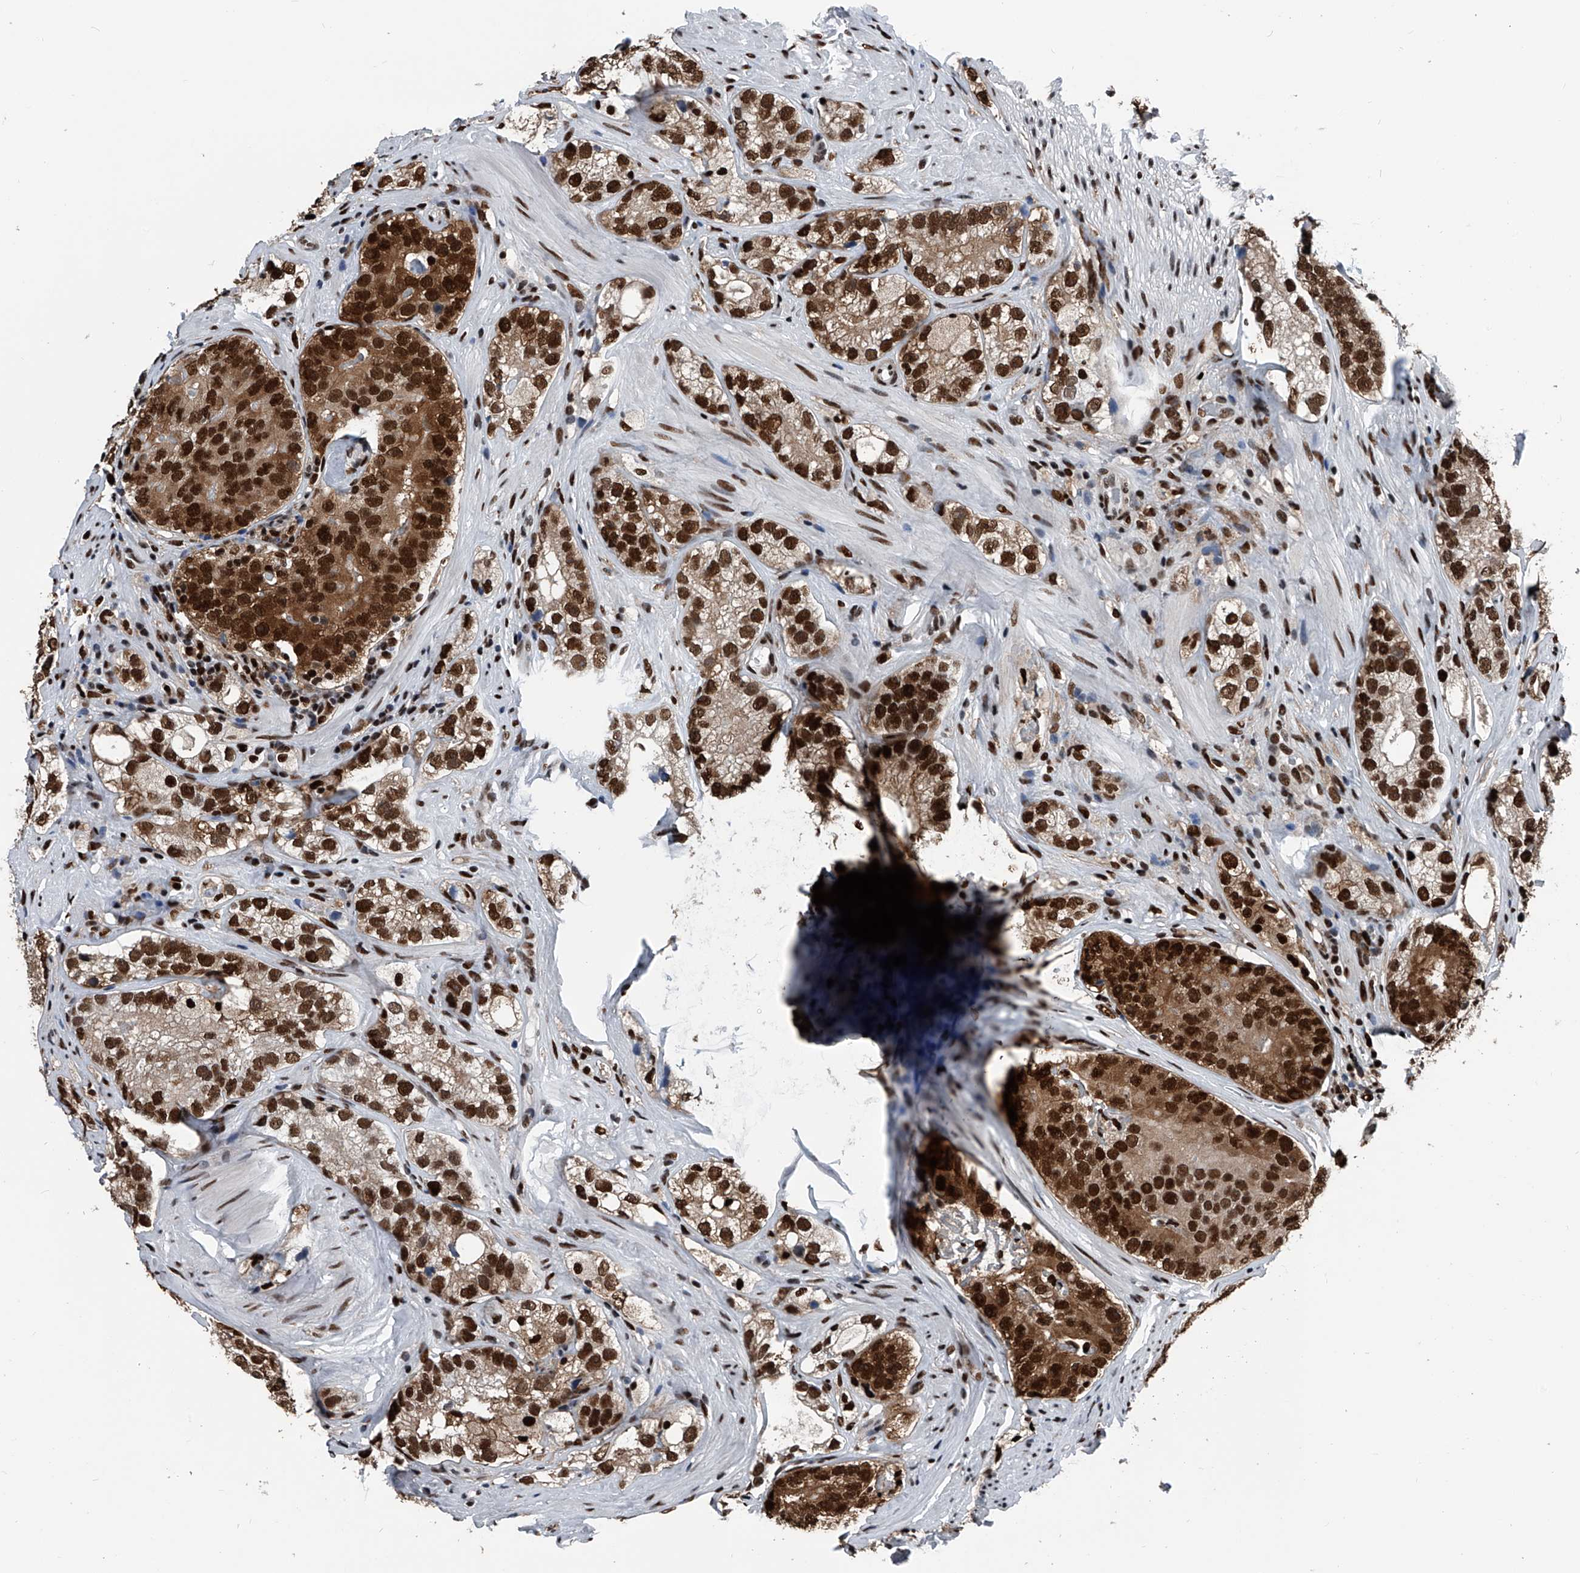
{"staining": {"intensity": "strong", "quantity": ">75%", "location": "cytoplasmic/membranous,nuclear"}, "tissue": "prostate cancer", "cell_type": "Tumor cells", "image_type": "cancer", "snomed": [{"axis": "morphology", "description": "Adenocarcinoma, High grade"}, {"axis": "topography", "description": "Prostate"}], "caption": "Protein expression analysis of prostate adenocarcinoma (high-grade) exhibits strong cytoplasmic/membranous and nuclear staining in about >75% of tumor cells.", "gene": "FKBP5", "patient": {"sex": "male", "age": 56}}